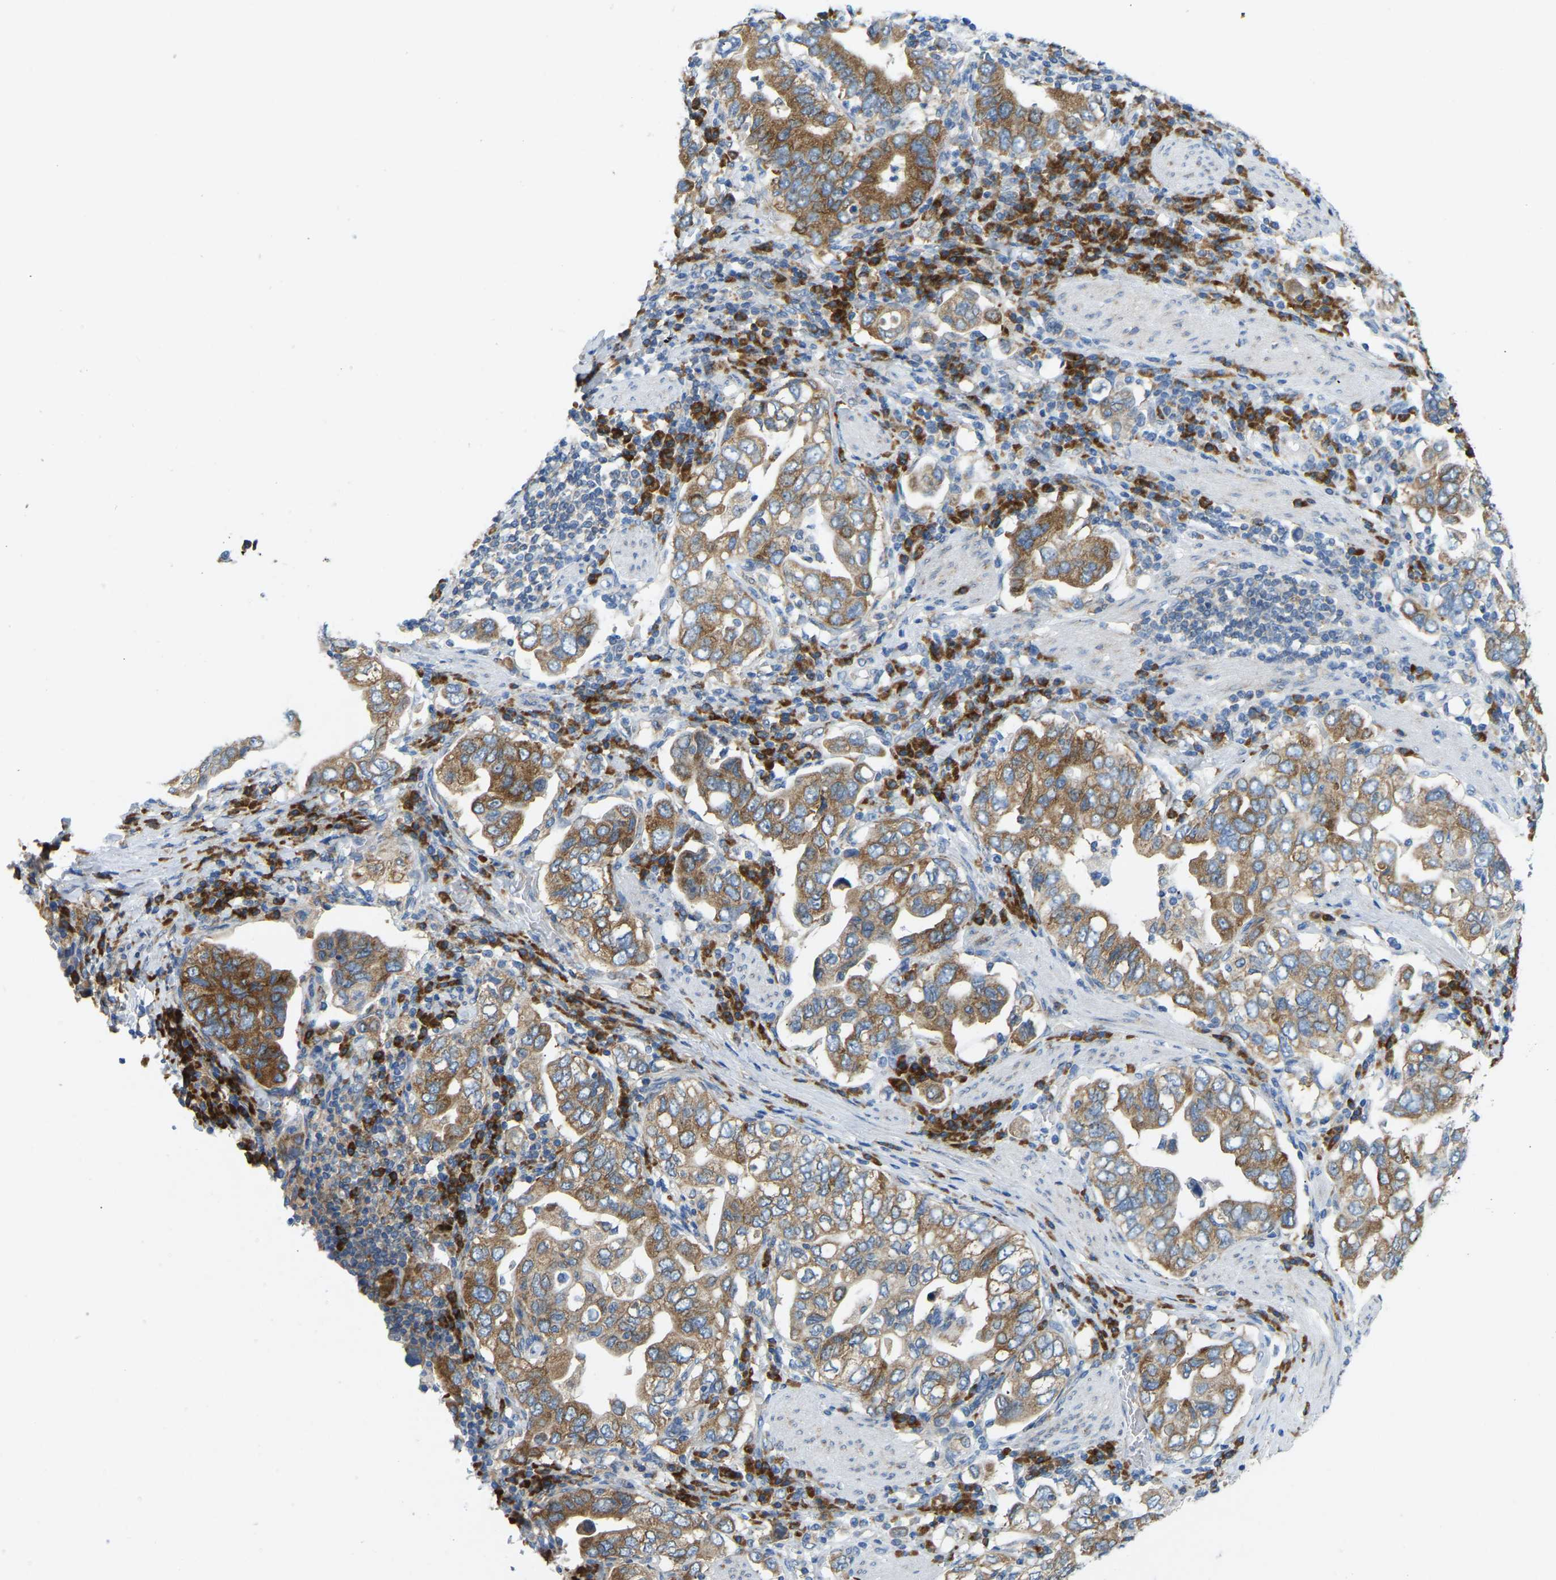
{"staining": {"intensity": "moderate", "quantity": ">75%", "location": "cytoplasmic/membranous"}, "tissue": "stomach cancer", "cell_type": "Tumor cells", "image_type": "cancer", "snomed": [{"axis": "morphology", "description": "Adenocarcinoma, NOS"}, {"axis": "topography", "description": "Stomach, upper"}], "caption": "Stomach adenocarcinoma tissue demonstrates moderate cytoplasmic/membranous expression in approximately >75% of tumor cells, visualized by immunohistochemistry.", "gene": "SND1", "patient": {"sex": "male", "age": 62}}